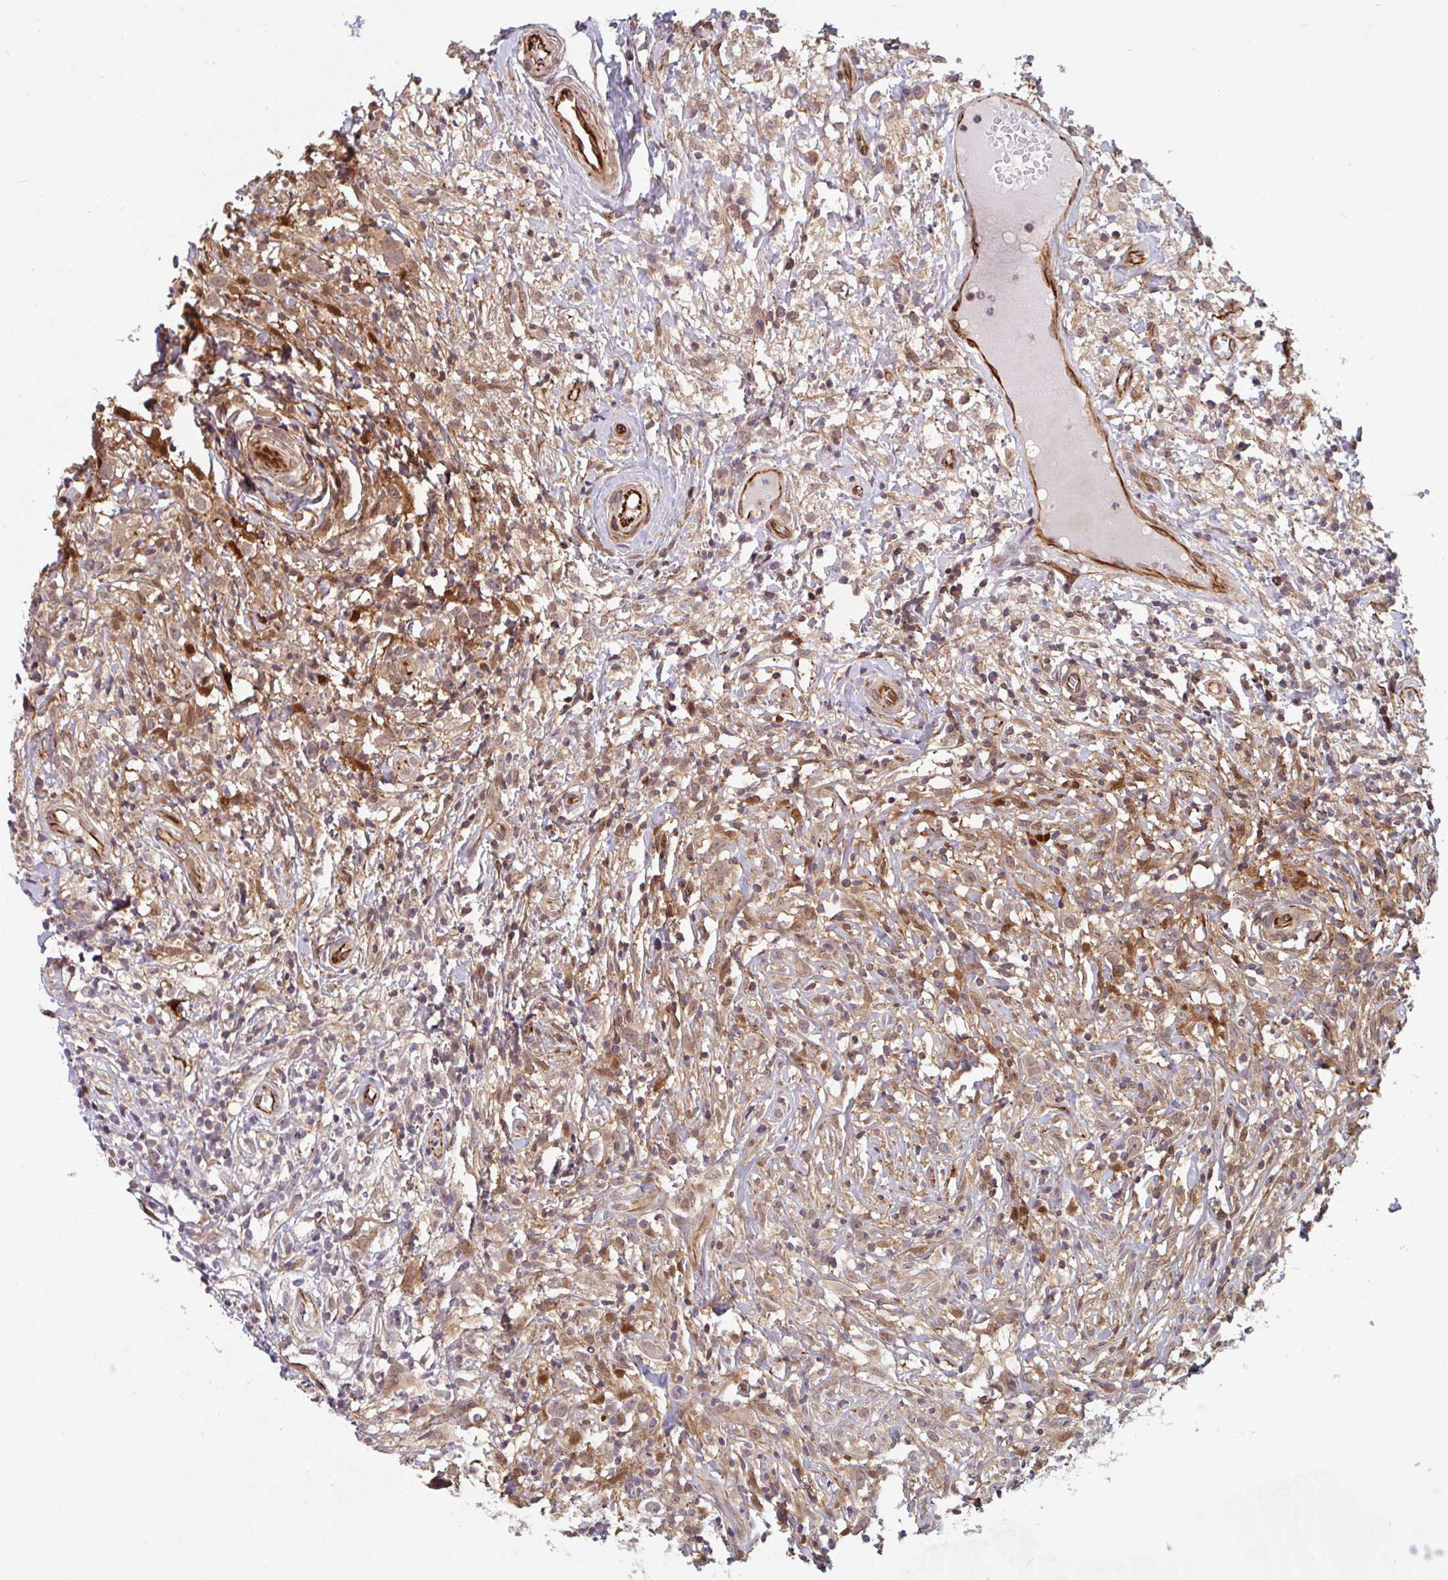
{"staining": {"intensity": "weak", "quantity": "<25%", "location": "cytoplasmic/membranous"}, "tissue": "lymphoma", "cell_type": "Tumor cells", "image_type": "cancer", "snomed": [{"axis": "morphology", "description": "Hodgkin's disease, NOS"}, {"axis": "topography", "description": "No Tissue"}], "caption": "A photomicrograph of Hodgkin's disease stained for a protein demonstrates no brown staining in tumor cells.", "gene": "NUB1", "patient": {"sex": "female", "age": 21}}